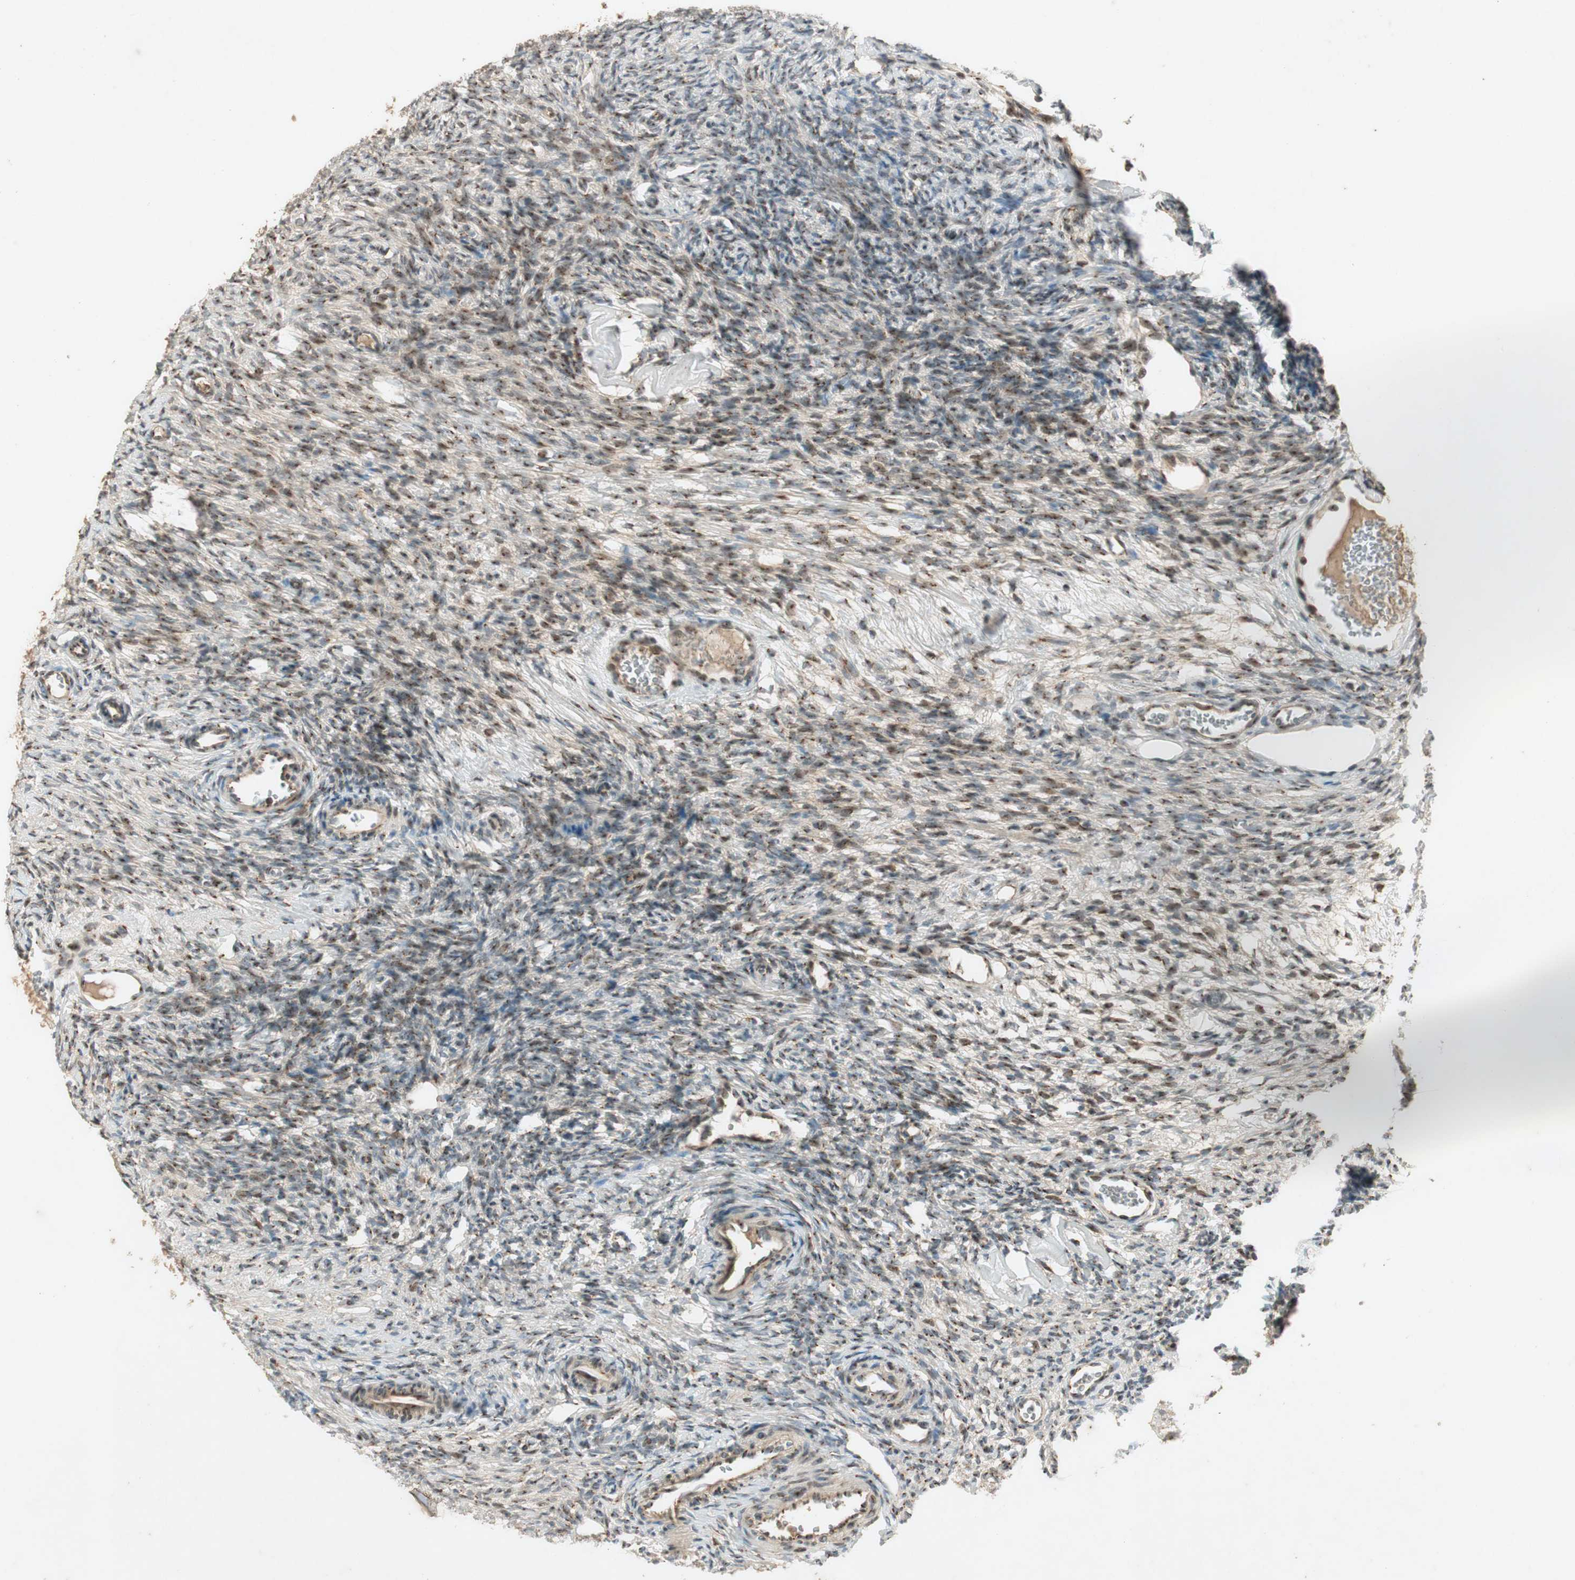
{"staining": {"intensity": "weak", "quantity": ">75%", "location": "cytoplasmic/membranous"}, "tissue": "ovary", "cell_type": "Ovarian stroma cells", "image_type": "normal", "snomed": [{"axis": "morphology", "description": "Normal tissue, NOS"}, {"axis": "topography", "description": "Ovary"}], "caption": "Ovarian stroma cells reveal low levels of weak cytoplasmic/membranous staining in about >75% of cells in benign human ovary. (brown staining indicates protein expression, while blue staining denotes nuclei).", "gene": "NEO1", "patient": {"sex": "female", "age": 35}}